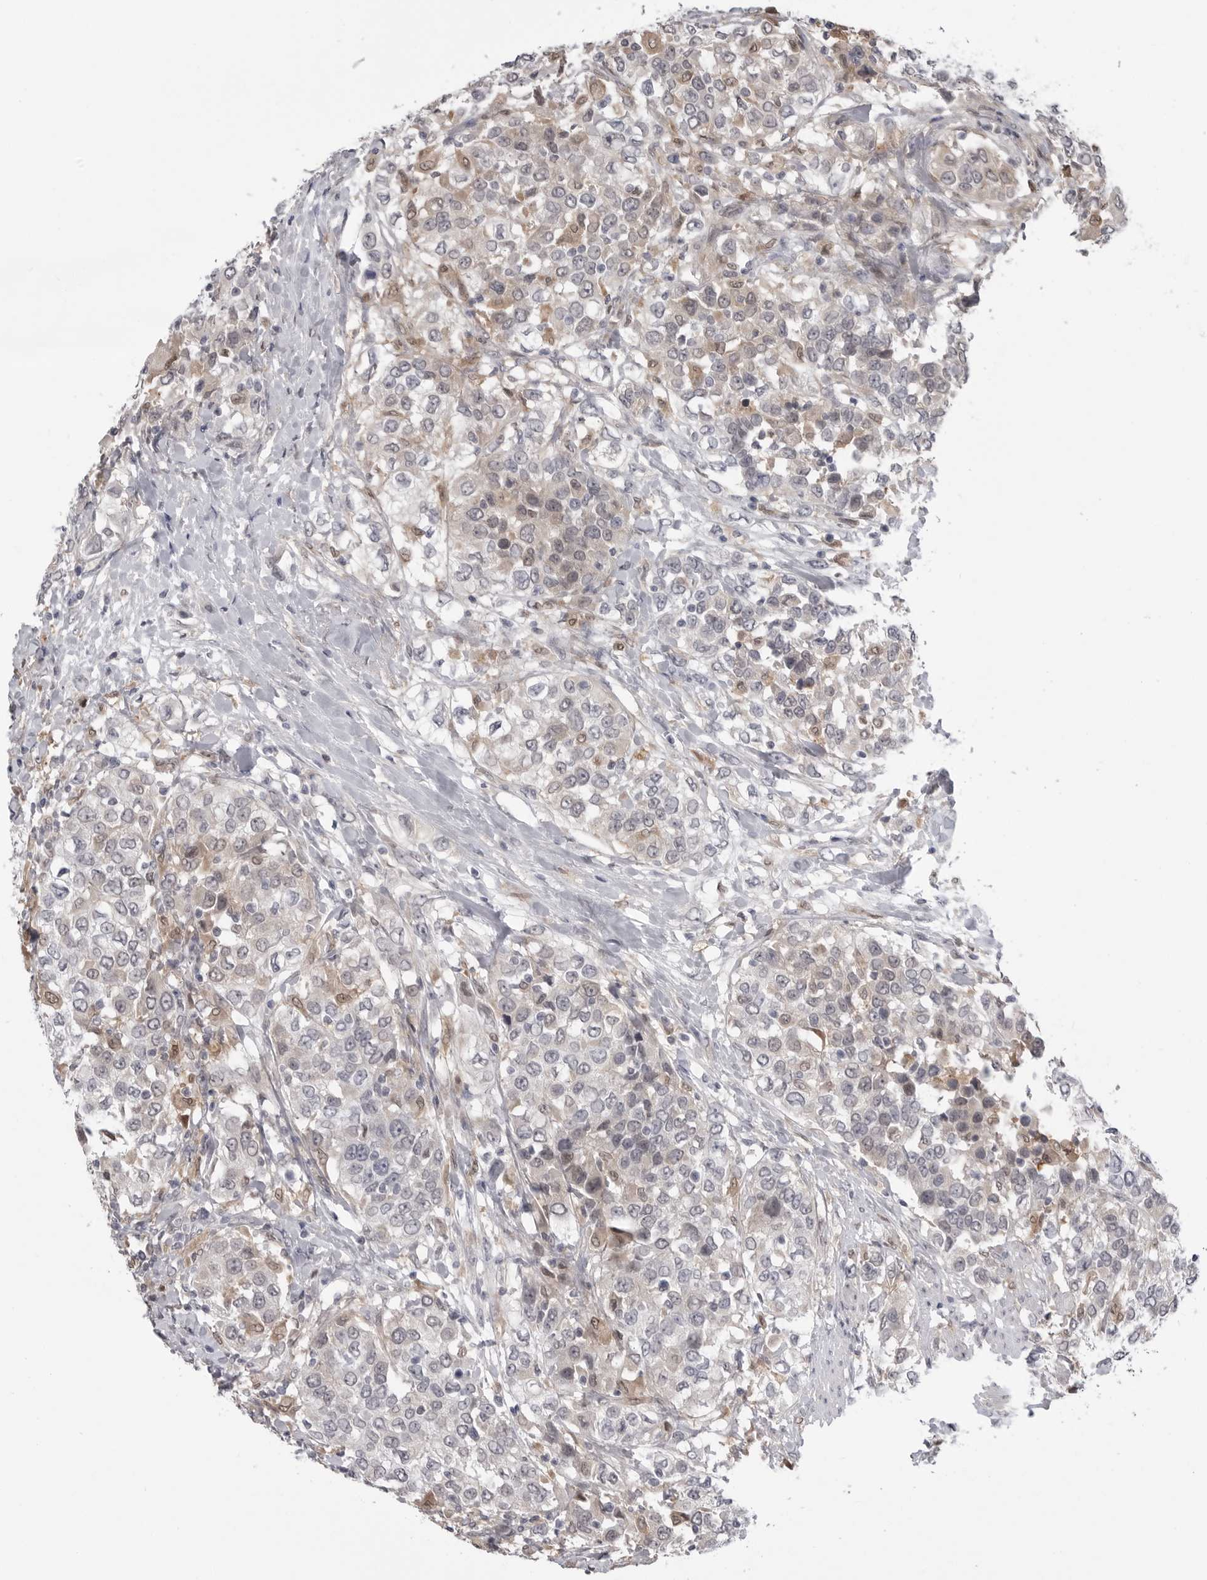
{"staining": {"intensity": "weak", "quantity": "<25%", "location": "cytoplasmic/membranous,nuclear"}, "tissue": "urothelial cancer", "cell_type": "Tumor cells", "image_type": "cancer", "snomed": [{"axis": "morphology", "description": "Urothelial carcinoma, High grade"}, {"axis": "topography", "description": "Urinary bladder"}], "caption": "Image shows no protein positivity in tumor cells of urothelial cancer tissue.", "gene": "PNPO", "patient": {"sex": "female", "age": 80}}